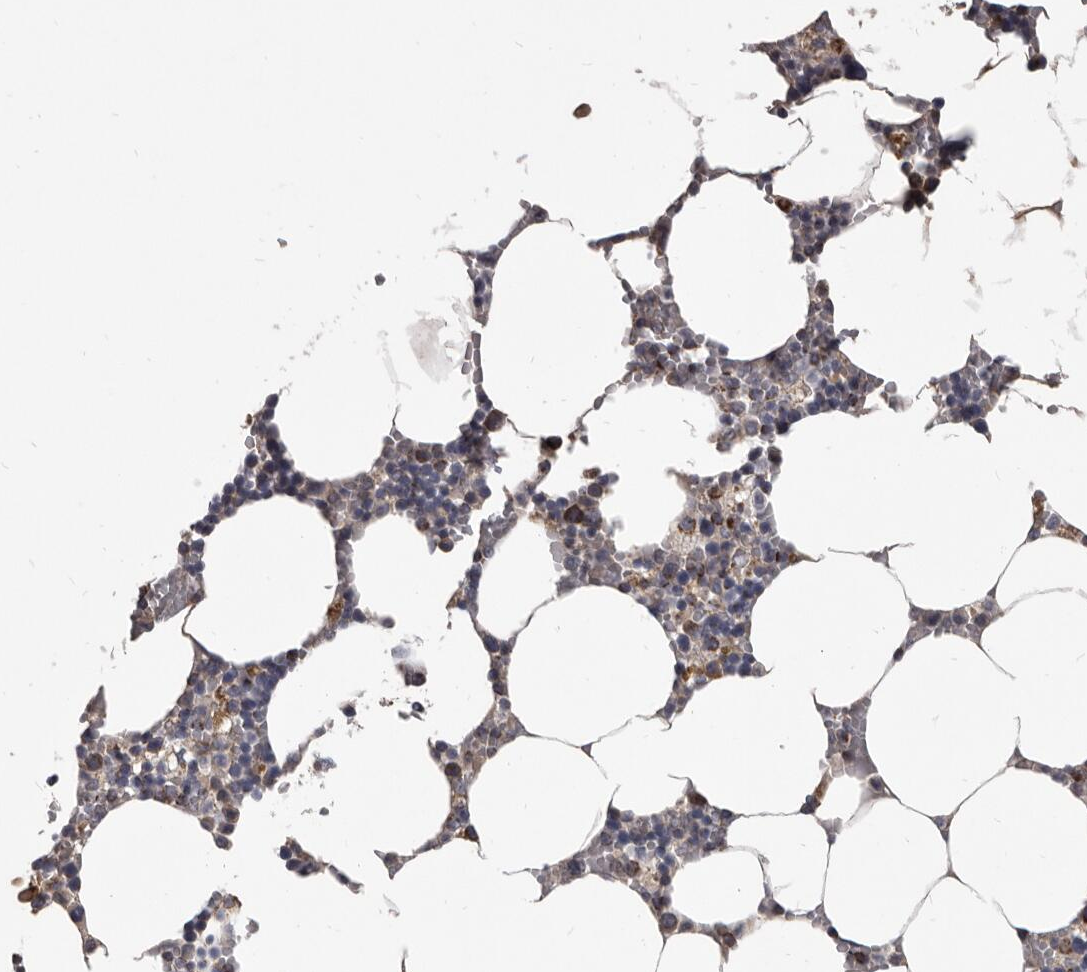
{"staining": {"intensity": "moderate", "quantity": "<25%", "location": "cytoplasmic/membranous"}, "tissue": "bone marrow", "cell_type": "Hematopoietic cells", "image_type": "normal", "snomed": [{"axis": "morphology", "description": "Normal tissue, NOS"}, {"axis": "topography", "description": "Bone marrow"}], "caption": "Hematopoietic cells demonstrate low levels of moderate cytoplasmic/membranous expression in about <25% of cells in unremarkable bone marrow.", "gene": "ALDH5A1", "patient": {"sex": "male", "age": 70}}